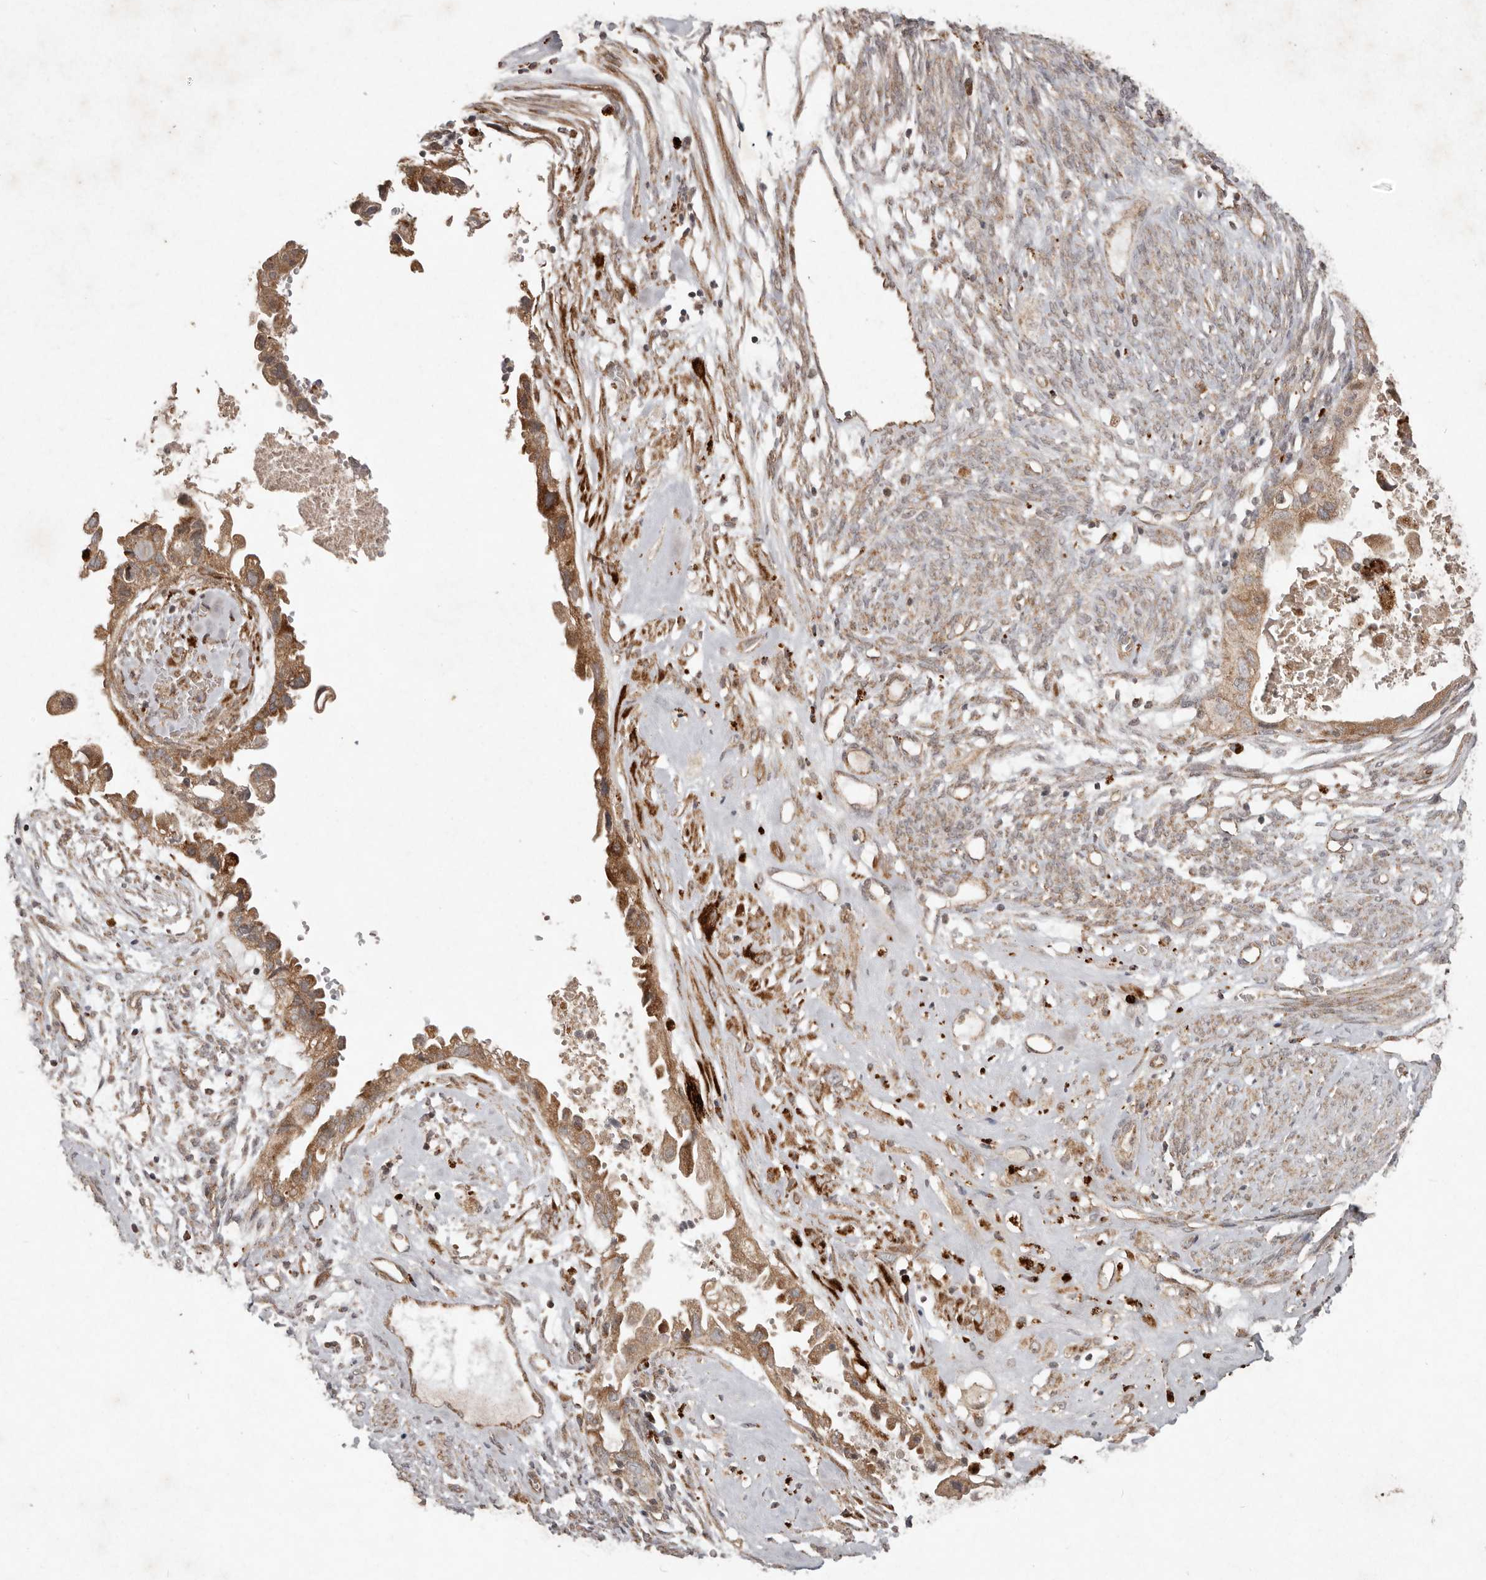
{"staining": {"intensity": "moderate", "quantity": ">75%", "location": "cytoplasmic/membranous"}, "tissue": "cervical cancer", "cell_type": "Tumor cells", "image_type": "cancer", "snomed": [{"axis": "morphology", "description": "Normal tissue, NOS"}, {"axis": "morphology", "description": "Adenocarcinoma, NOS"}, {"axis": "topography", "description": "Cervix"}, {"axis": "topography", "description": "Endometrium"}], "caption": "Immunohistochemical staining of cervical cancer (adenocarcinoma) shows medium levels of moderate cytoplasmic/membranous protein staining in about >75% of tumor cells. (DAB (3,3'-diaminobenzidine) IHC, brown staining for protein, blue staining for nuclei).", "gene": "PLOD2", "patient": {"sex": "female", "age": 86}}